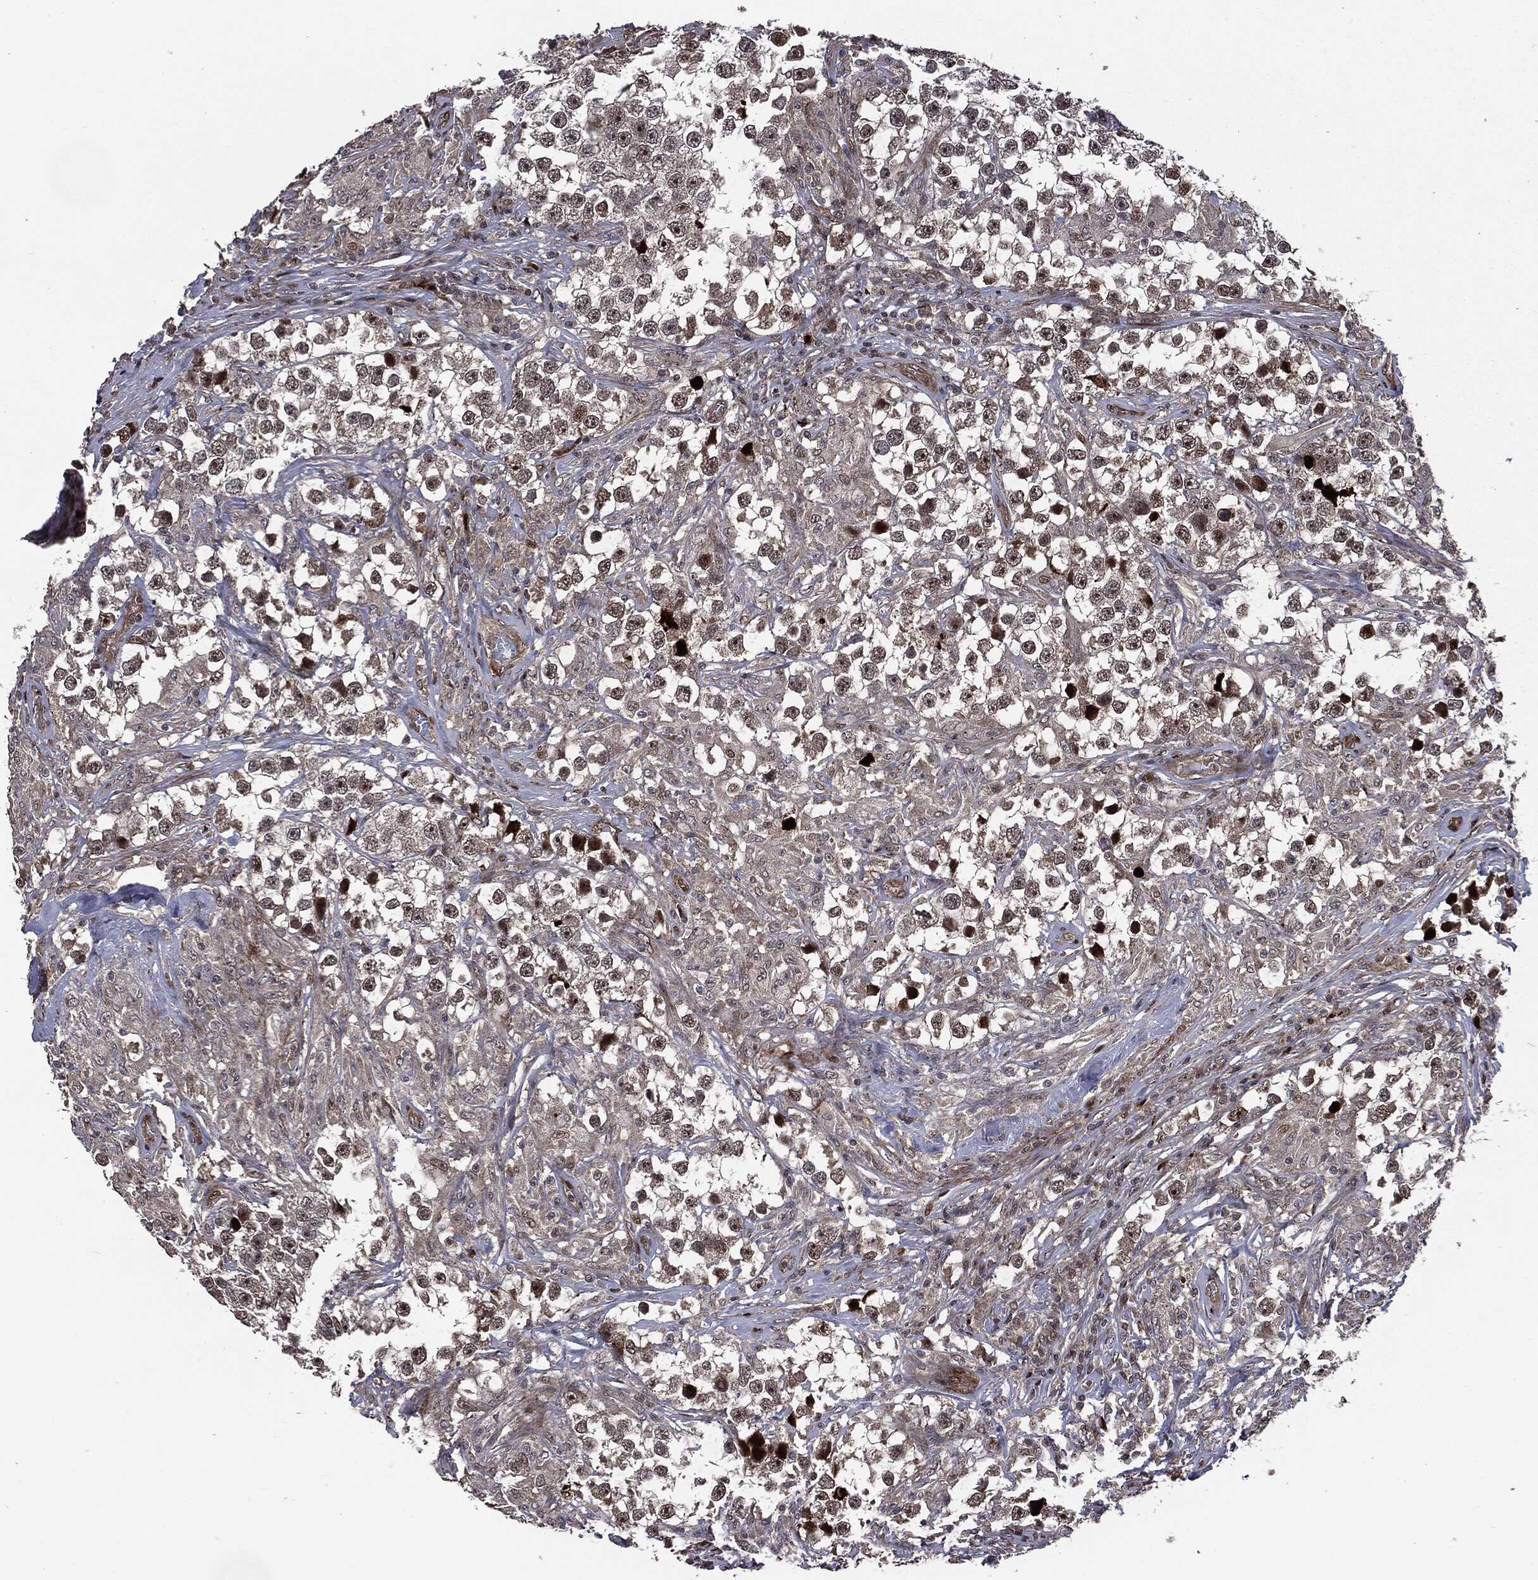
{"staining": {"intensity": "moderate", "quantity": "25%-75%", "location": "nuclear"}, "tissue": "testis cancer", "cell_type": "Tumor cells", "image_type": "cancer", "snomed": [{"axis": "morphology", "description": "Seminoma, NOS"}, {"axis": "topography", "description": "Testis"}], "caption": "Tumor cells demonstrate medium levels of moderate nuclear expression in about 25%-75% of cells in human testis cancer (seminoma).", "gene": "SMAD4", "patient": {"sex": "male", "age": 46}}